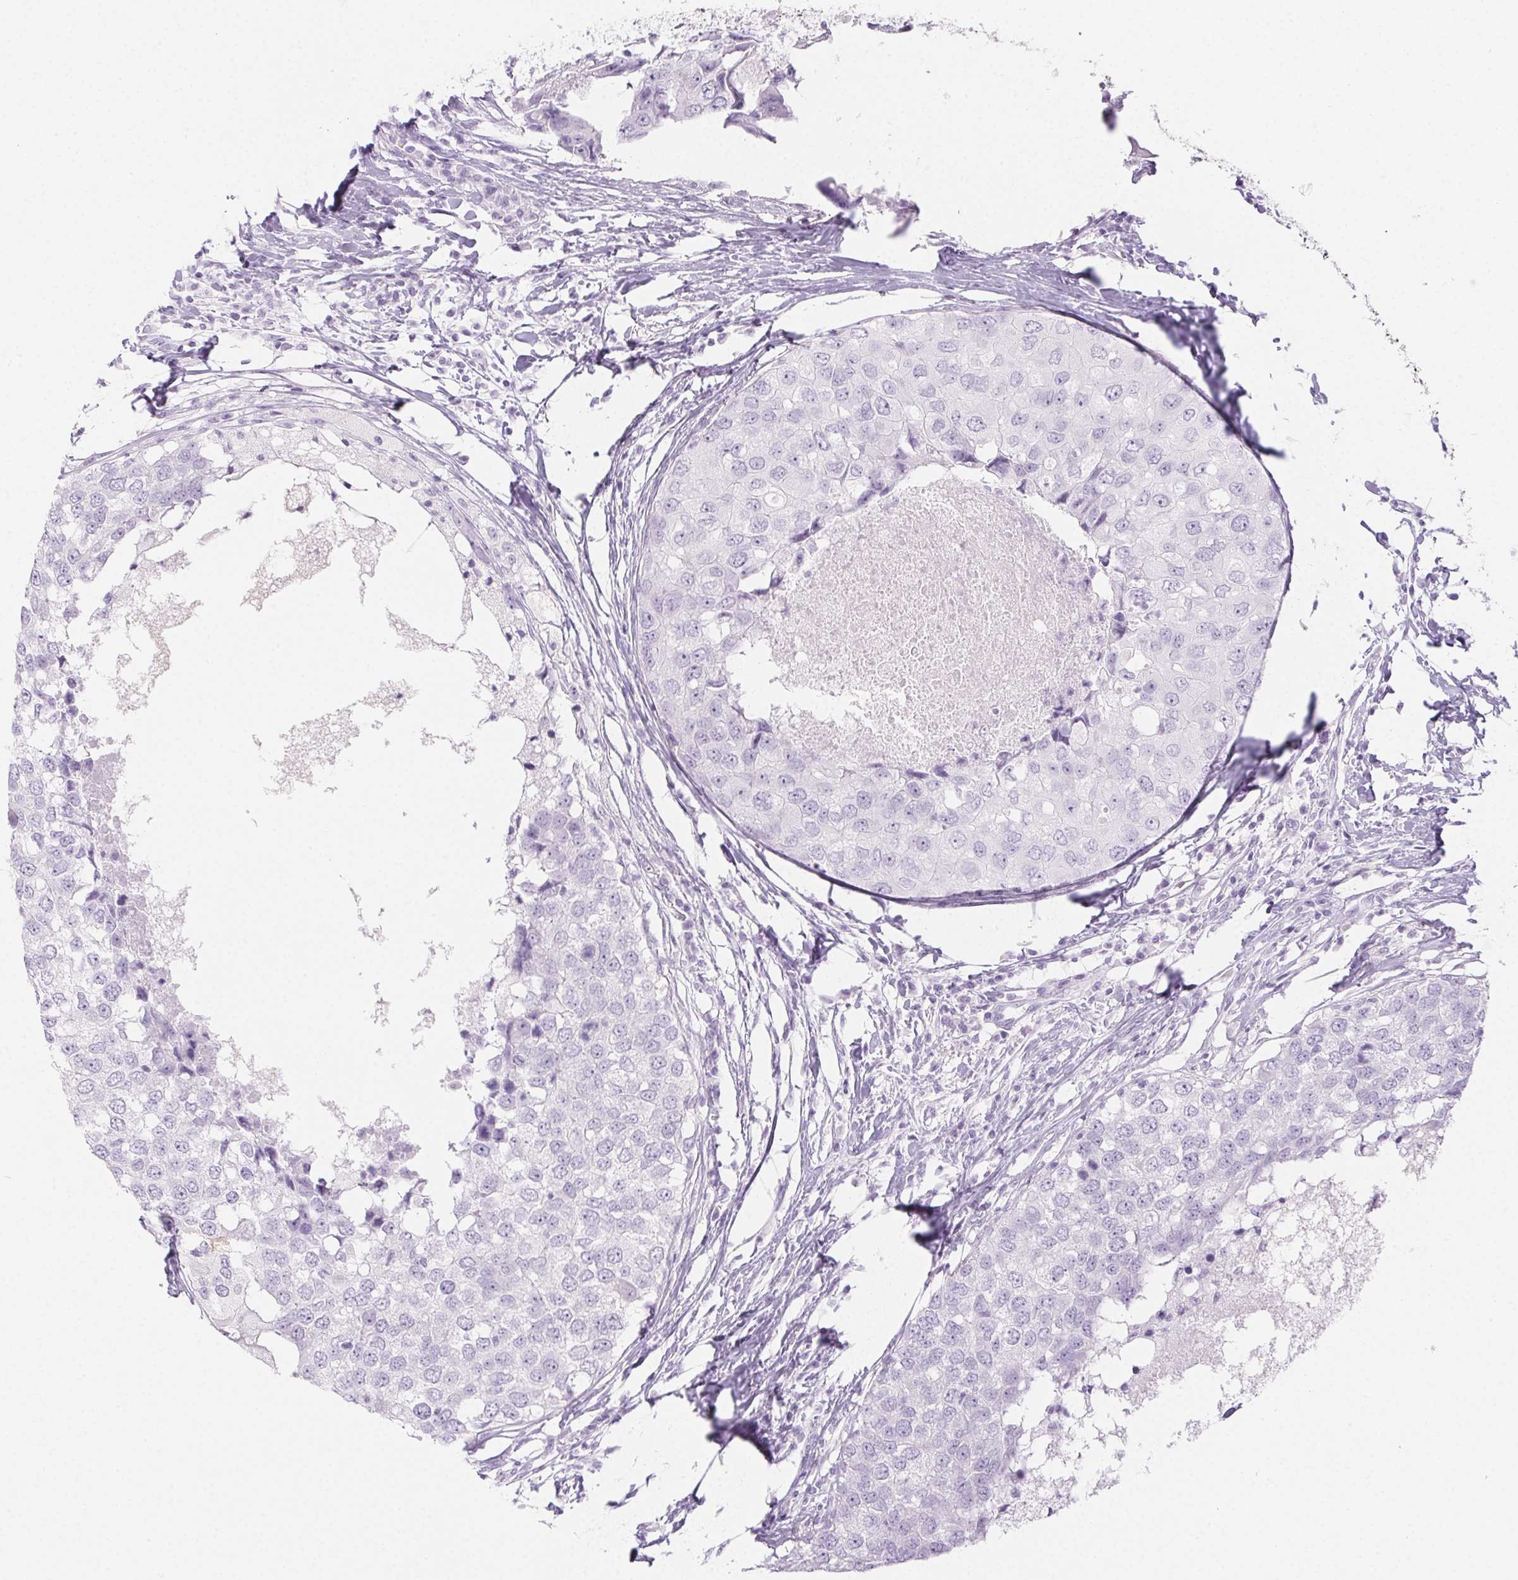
{"staining": {"intensity": "negative", "quantity": "none", "location": "none"}, "tissue": "breast cancer", "cell_type": "Tumor cells", "image_type": "cancer", "snomed": [{"axis": "morphology", "description": "Duct carcinoma"}, {"axis": "topography", "description": "Breast"}], "caption": "This is a photomicrograph of immunohistochemistry (IHC) staining of breast cancer, which shows no staining in tumor cells.", "gene": "SPRR3", "patient": {"sex": "female", "age": 27}}